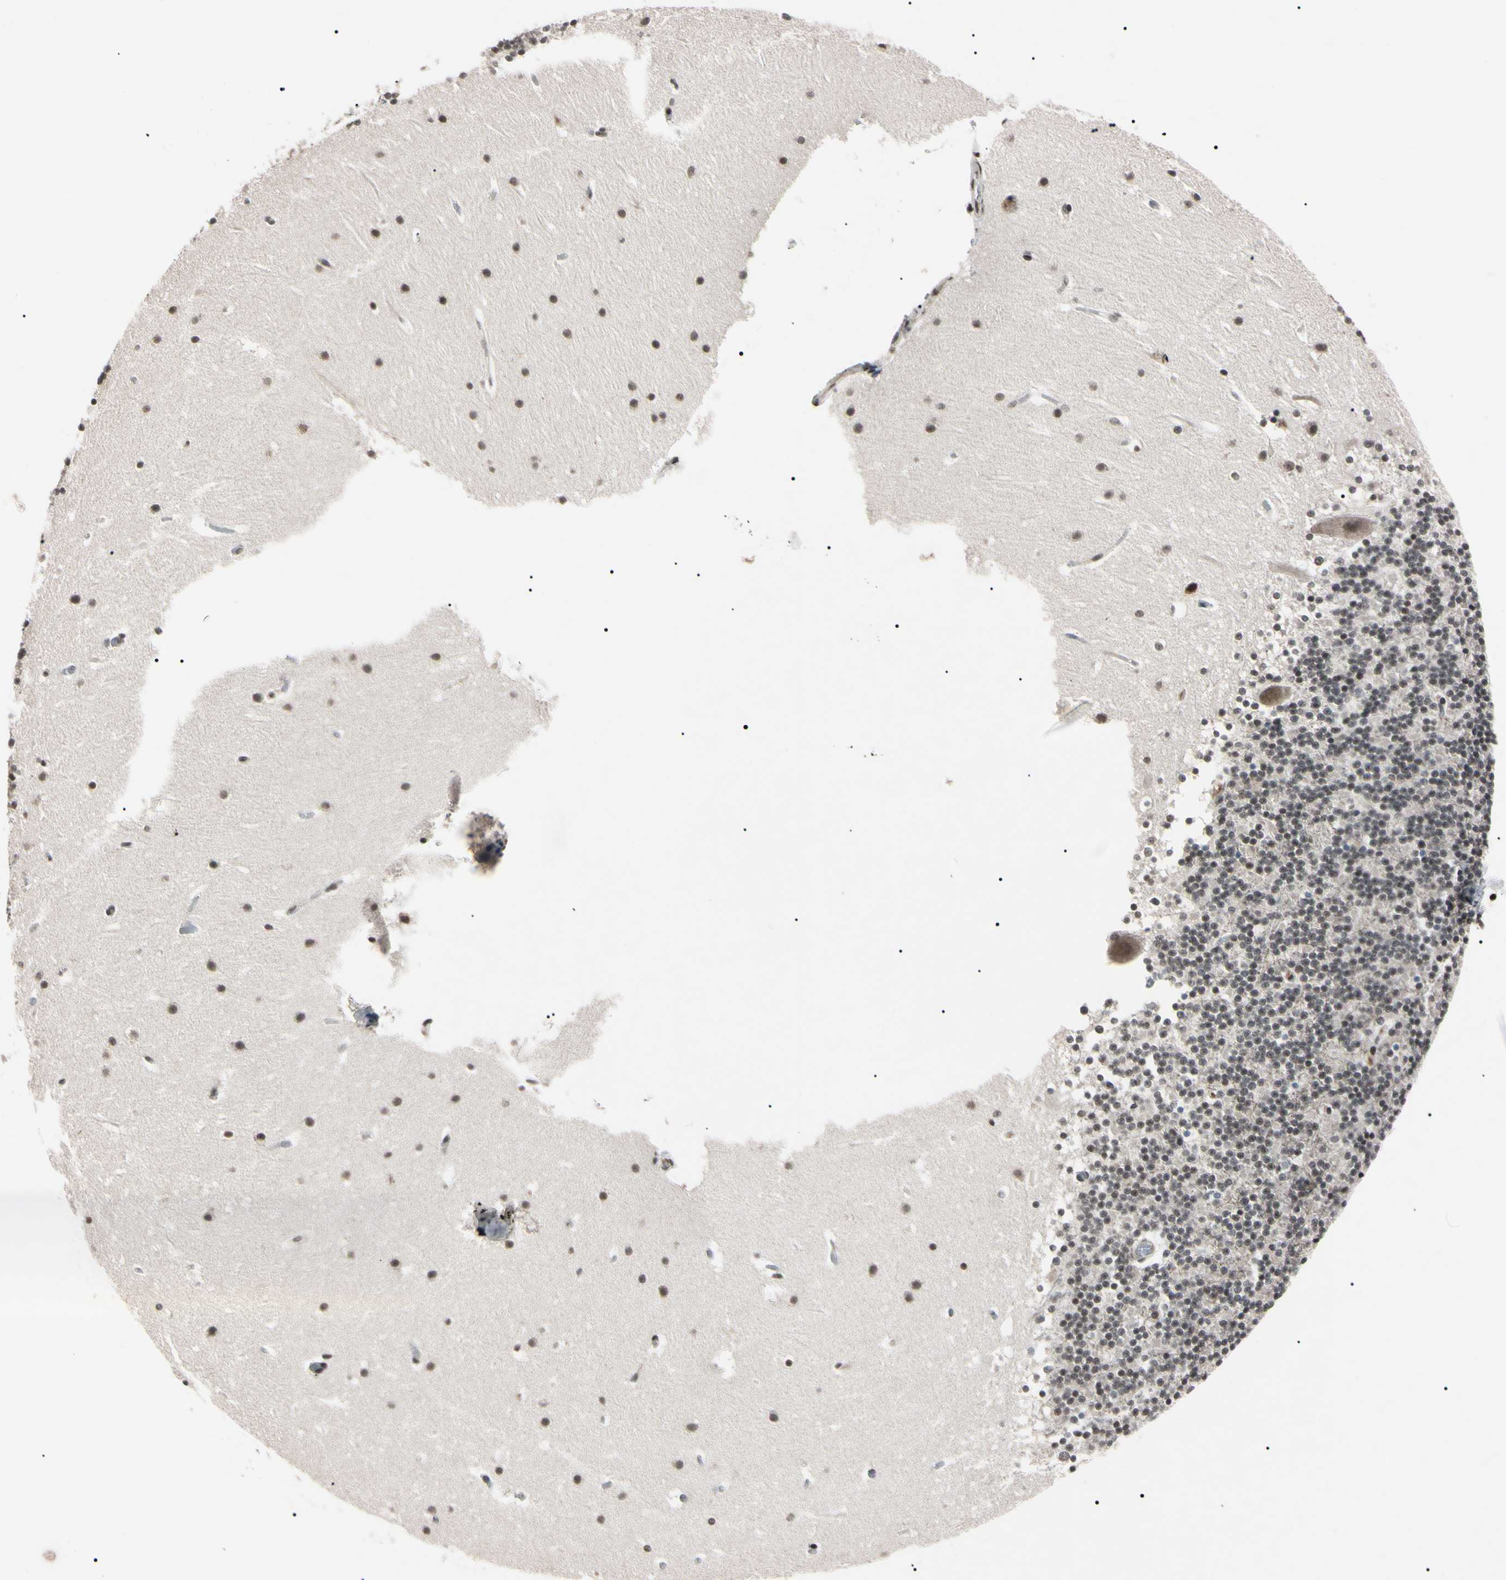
{"staining": {"intensity": "negative", "quantity": "none", "location": "none"}, "tissue": "cerebellum", "cell_type": "Cells in granular layer", "image_type": "normal", "snomed": [{"axis": "morphology", "description": "Normal tissue, NOS"}, {"axis": "topography", "description": "Cerebellum"}], "caption": "Photomicrograph shows no significant protein staining in cells in granular layer of benign cerebellum. (Brightfield microscopy of DAB immunohistochemistry at high magnification).", "gene": "YY1", "patient": {"sex": "male", "age": 45}}